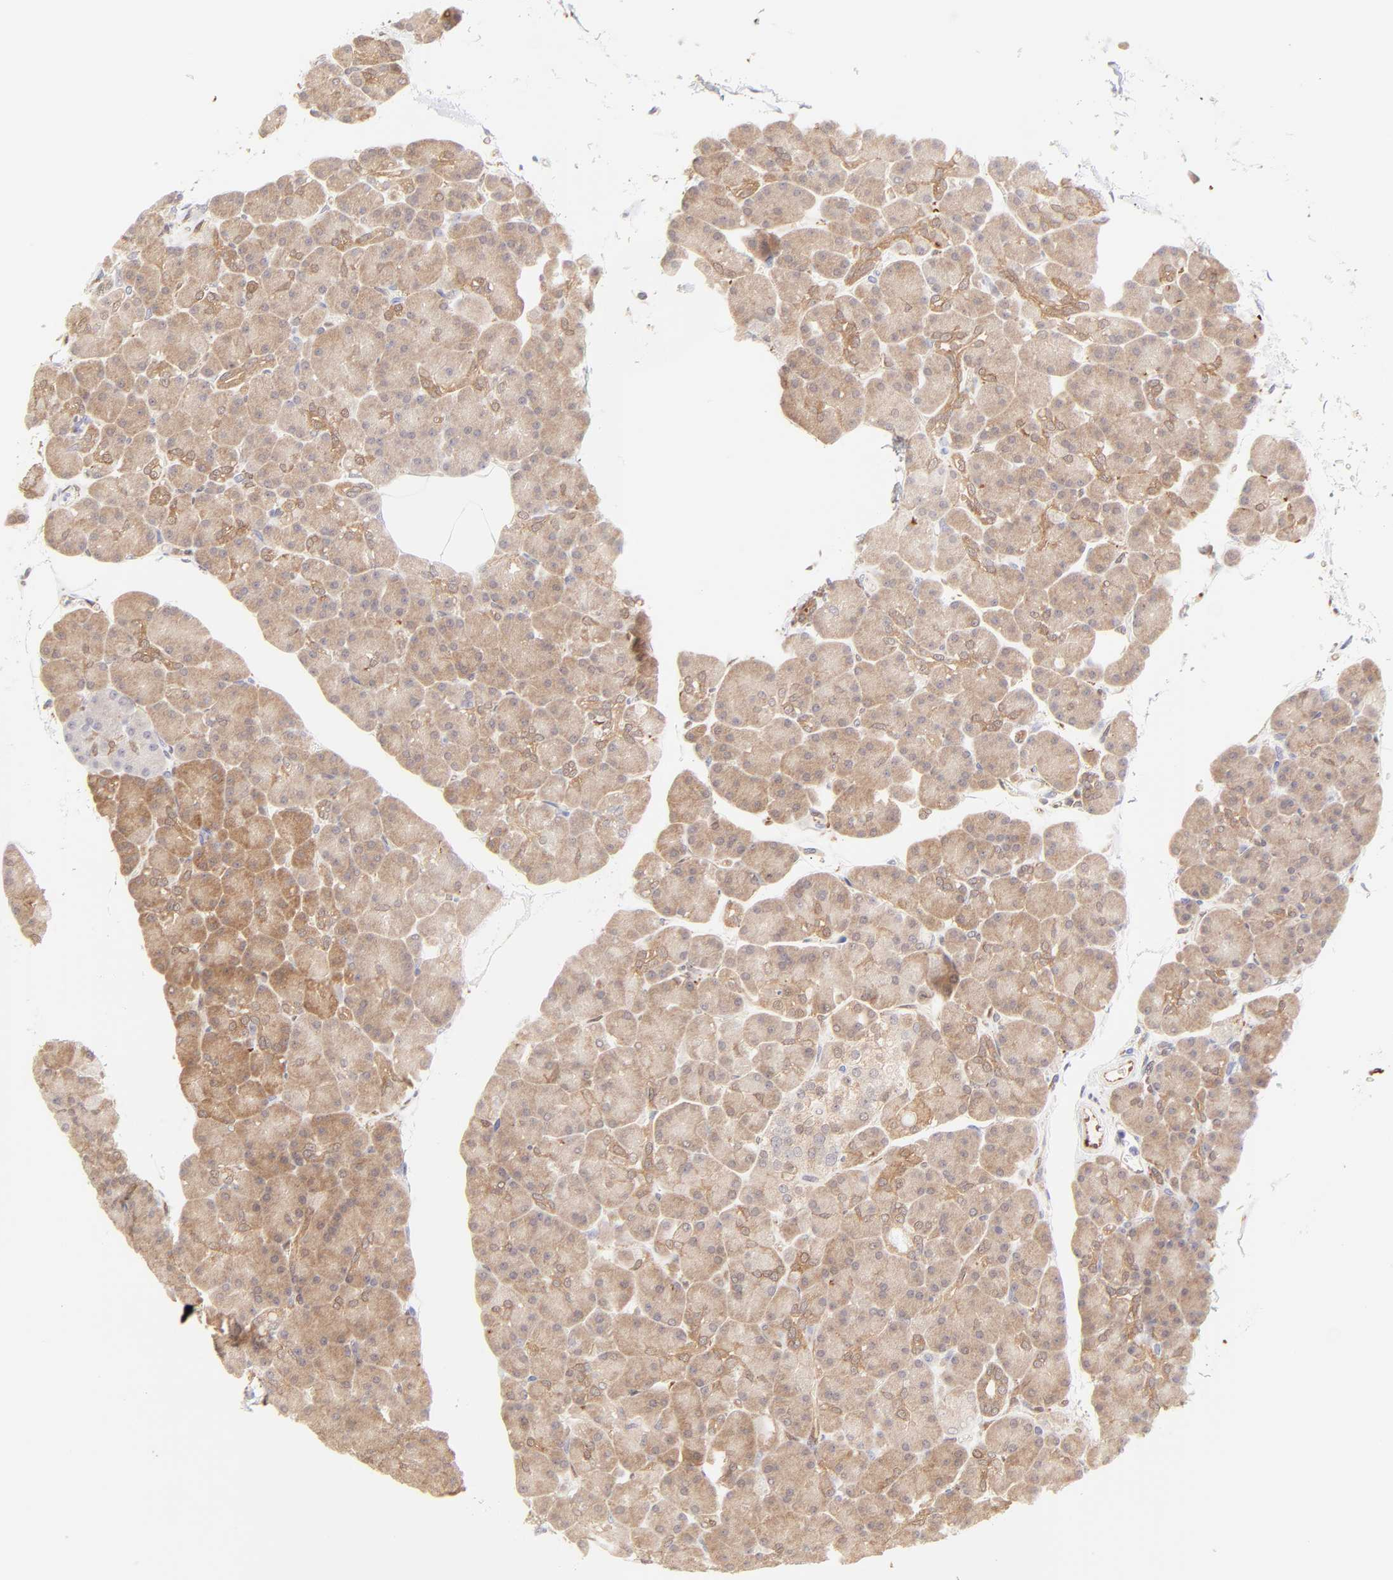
{"staining": {"intensity": "moderate", "quantity": "<25%", "location": "cytoplasmic/membranous"}, "tissue": "pancreas", "cell_type": "Exocrine glandular cells", "image_type": "normal", "snomed": [{"axis": "morphology", "description": "Normal tissue, NOS"}, {"axis": "topography", "description": "Pancreas"}], "caption": "IHC of unremarkable pancreas exhibits low levels of moderate cytoplasmic/membranous expression in approximately <25% of exocrine glandular cells.", "gene": "HYAL1", "patient": {"sex": "female", "age": 43}}